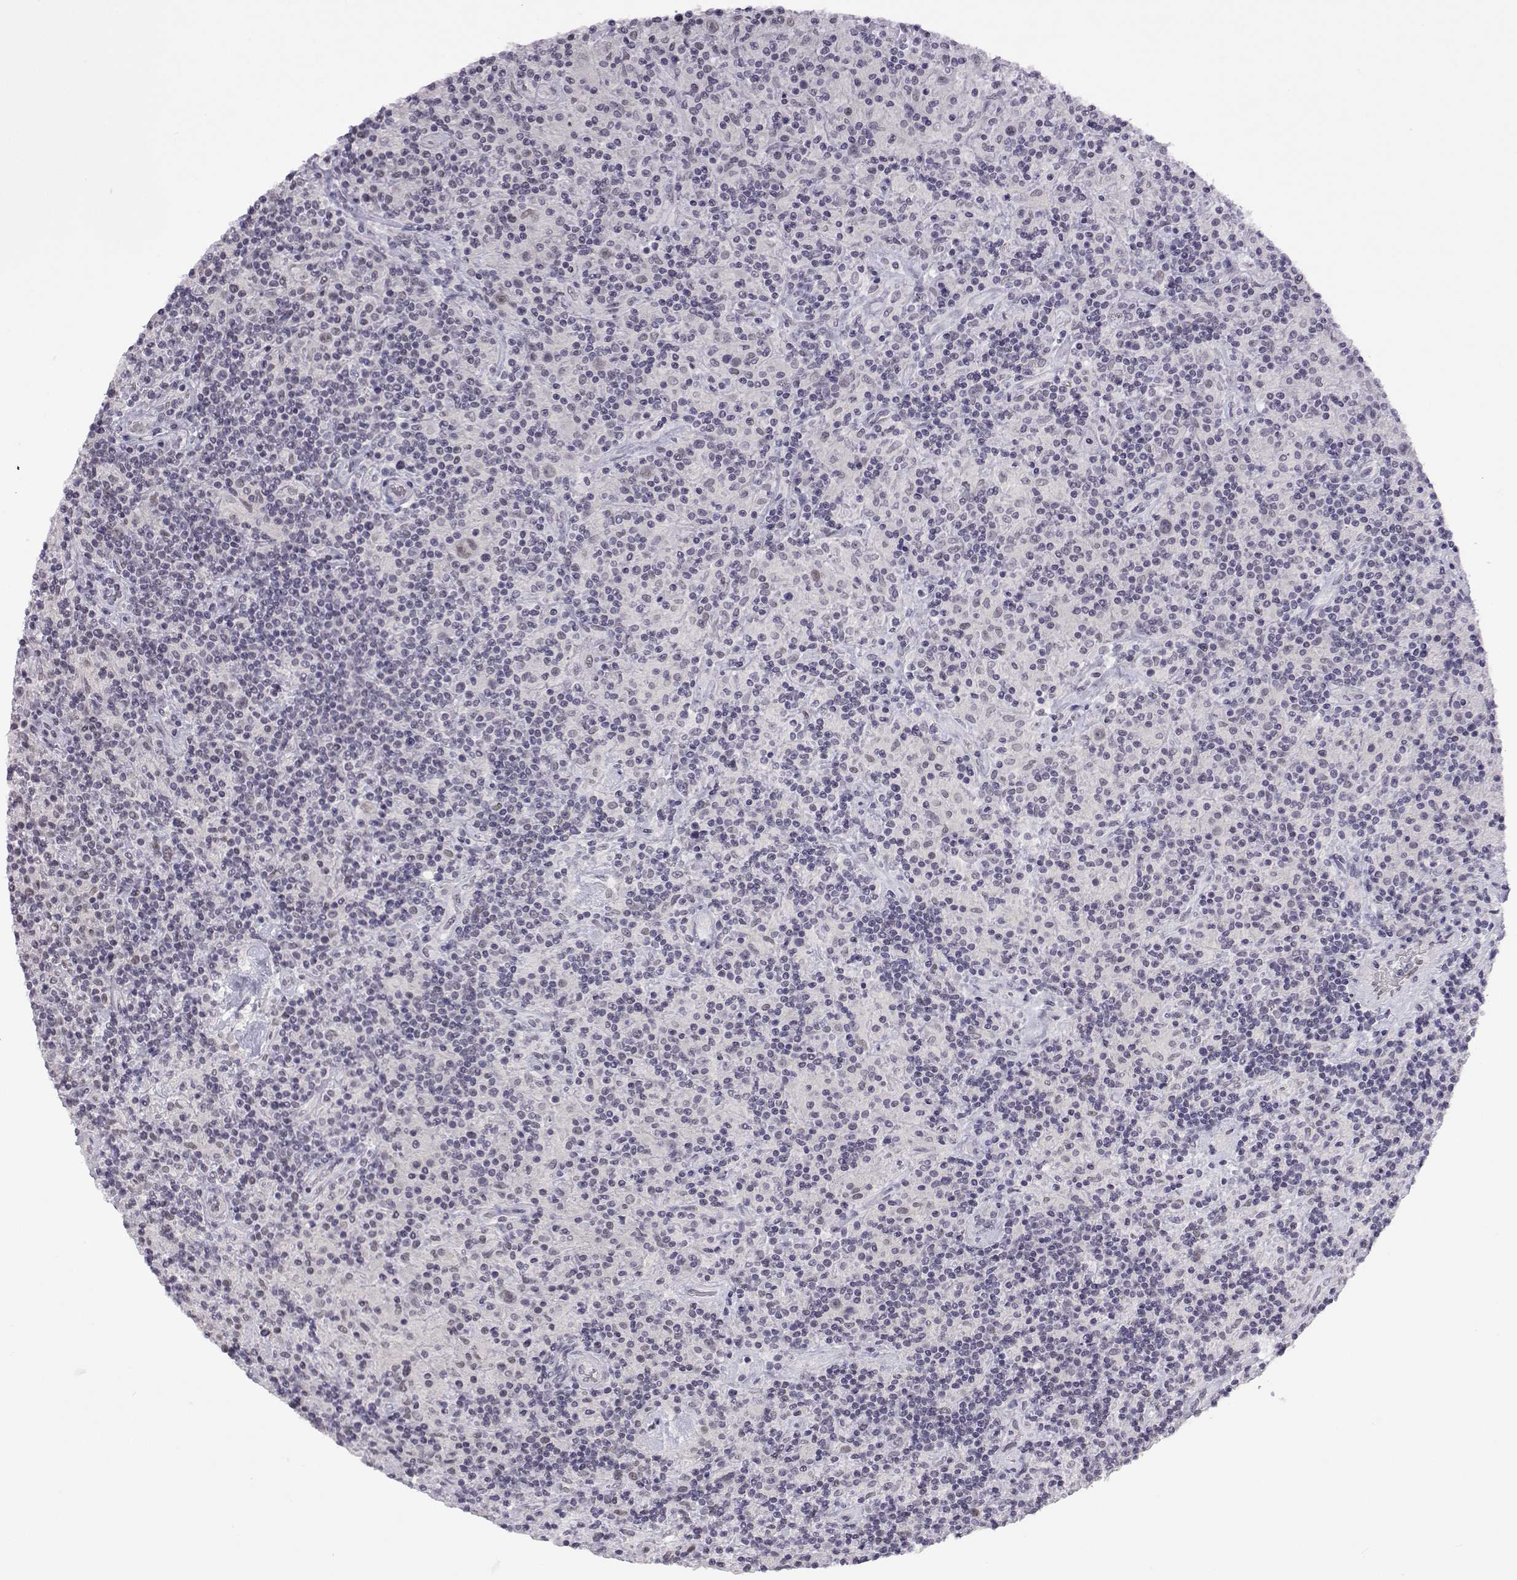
{"staining": {"intensity": "negative", "quantity": "none", "location": "none"}, "tissue": "lymphoma", "cell_type": "Tumor cells", "image_type": "cancer", "snomed": [{"axis": "morphology", "description": "Hodgkin's disease, NOS"}, {"axis": "topography", "description": "Lymph node"}], "caption": "The immunohistochemistry (IHC) photomicrograph has no significant positivity in tumor cells of lymphoma tissue. Brightfield microscopy of immunohistochemistry stained with DAB (3,3'-diaminobenzidine) (brown) and hematoxylin (blue), captured at high magnification.", "gene": "MED26", "patient": {"sex": "male", "age": 70}}